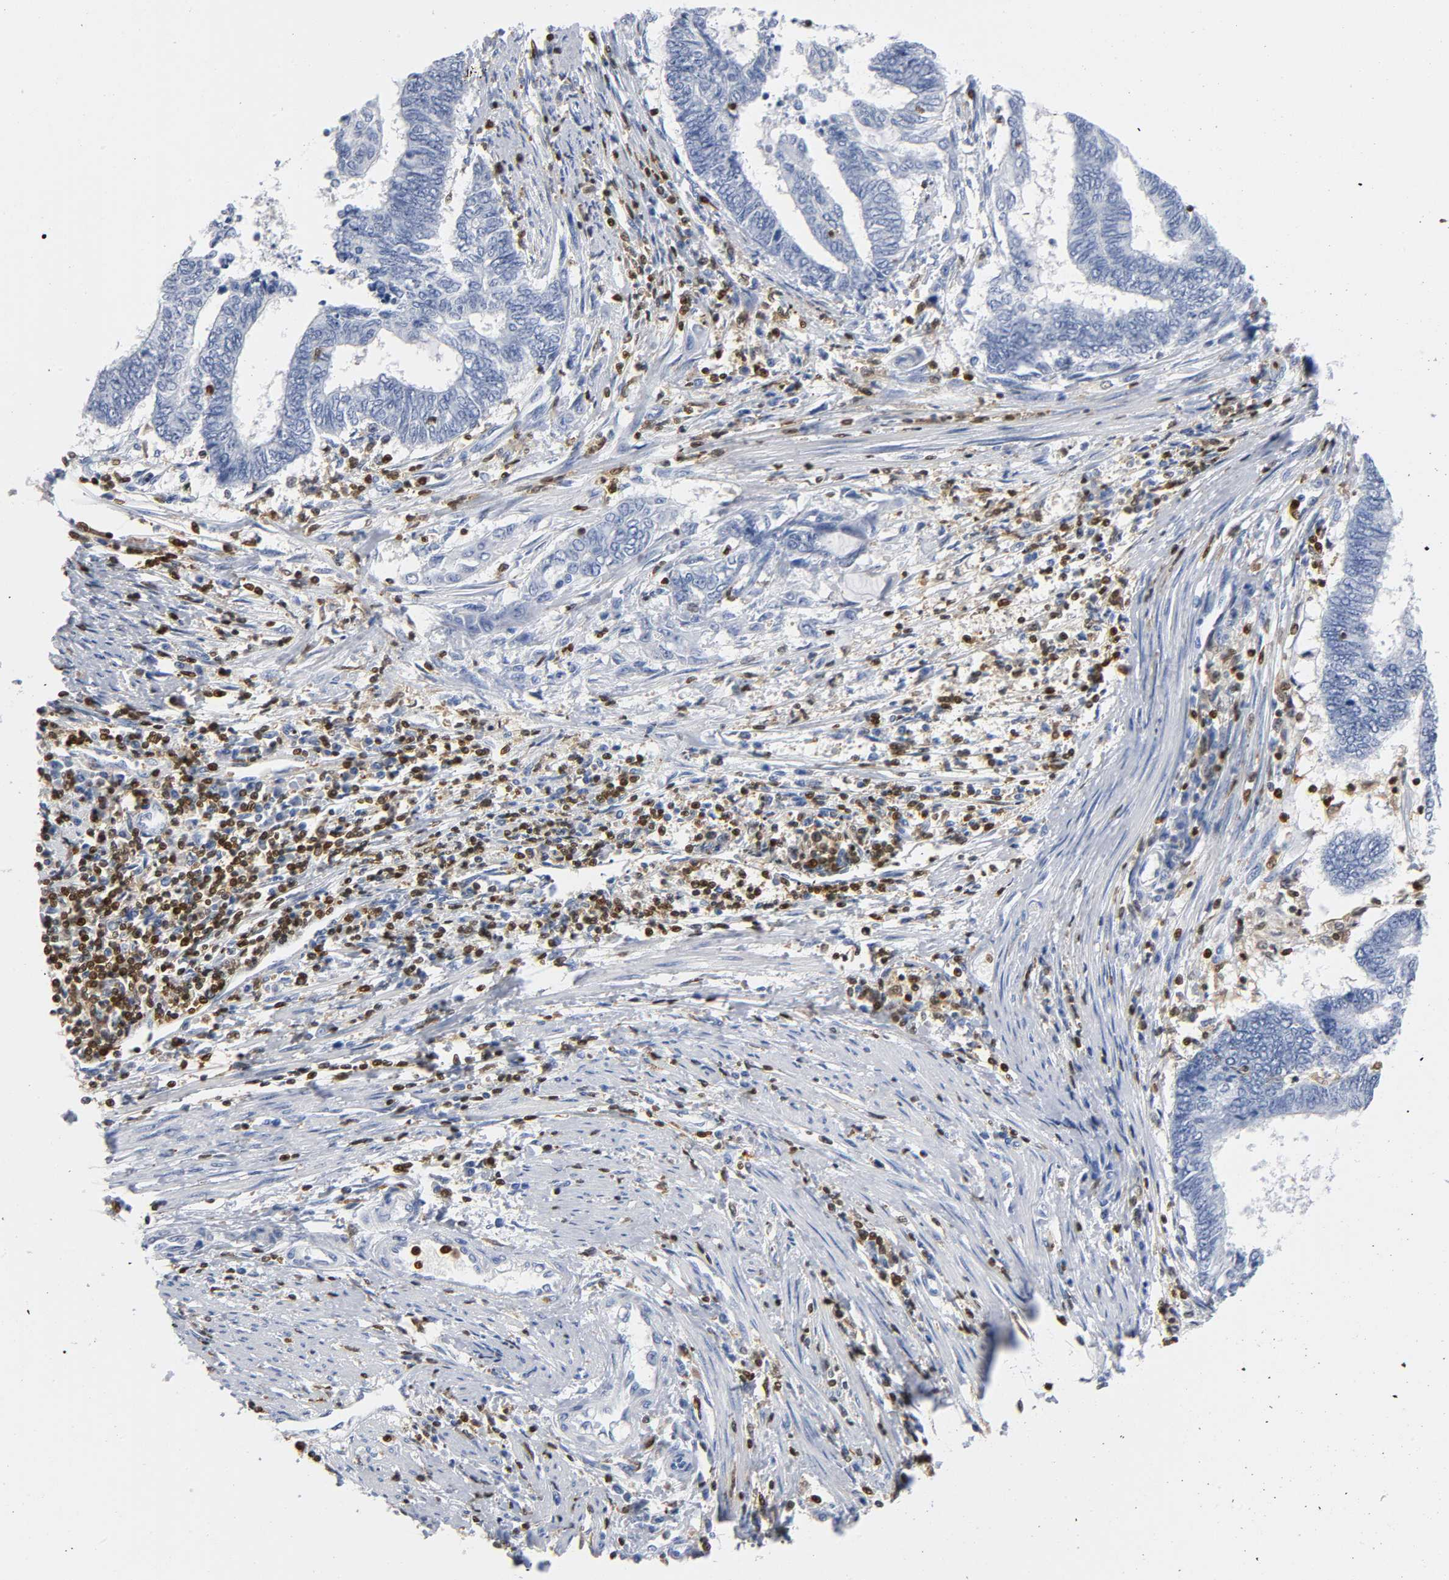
{"staining": {"intensity": "negative", "quantity": "none", "location": "none"}, "tissue": "endometrial cancer", "cell_type": "Tumor cells", "image_type": "cancer", "snomed": [{"axis": "morphology", "description": "Adenocarcinoma, NOS"}, {"axis": "topography", "description": "Uterus"}, {"axis": "topography", "description": "Endometrium"}], "caption": "The image shows no staining of tumor cells in endometrial cancer (adenocarcinoma).", "gene": "DOK2", "patient": {"sex": "female", "age": 70}}